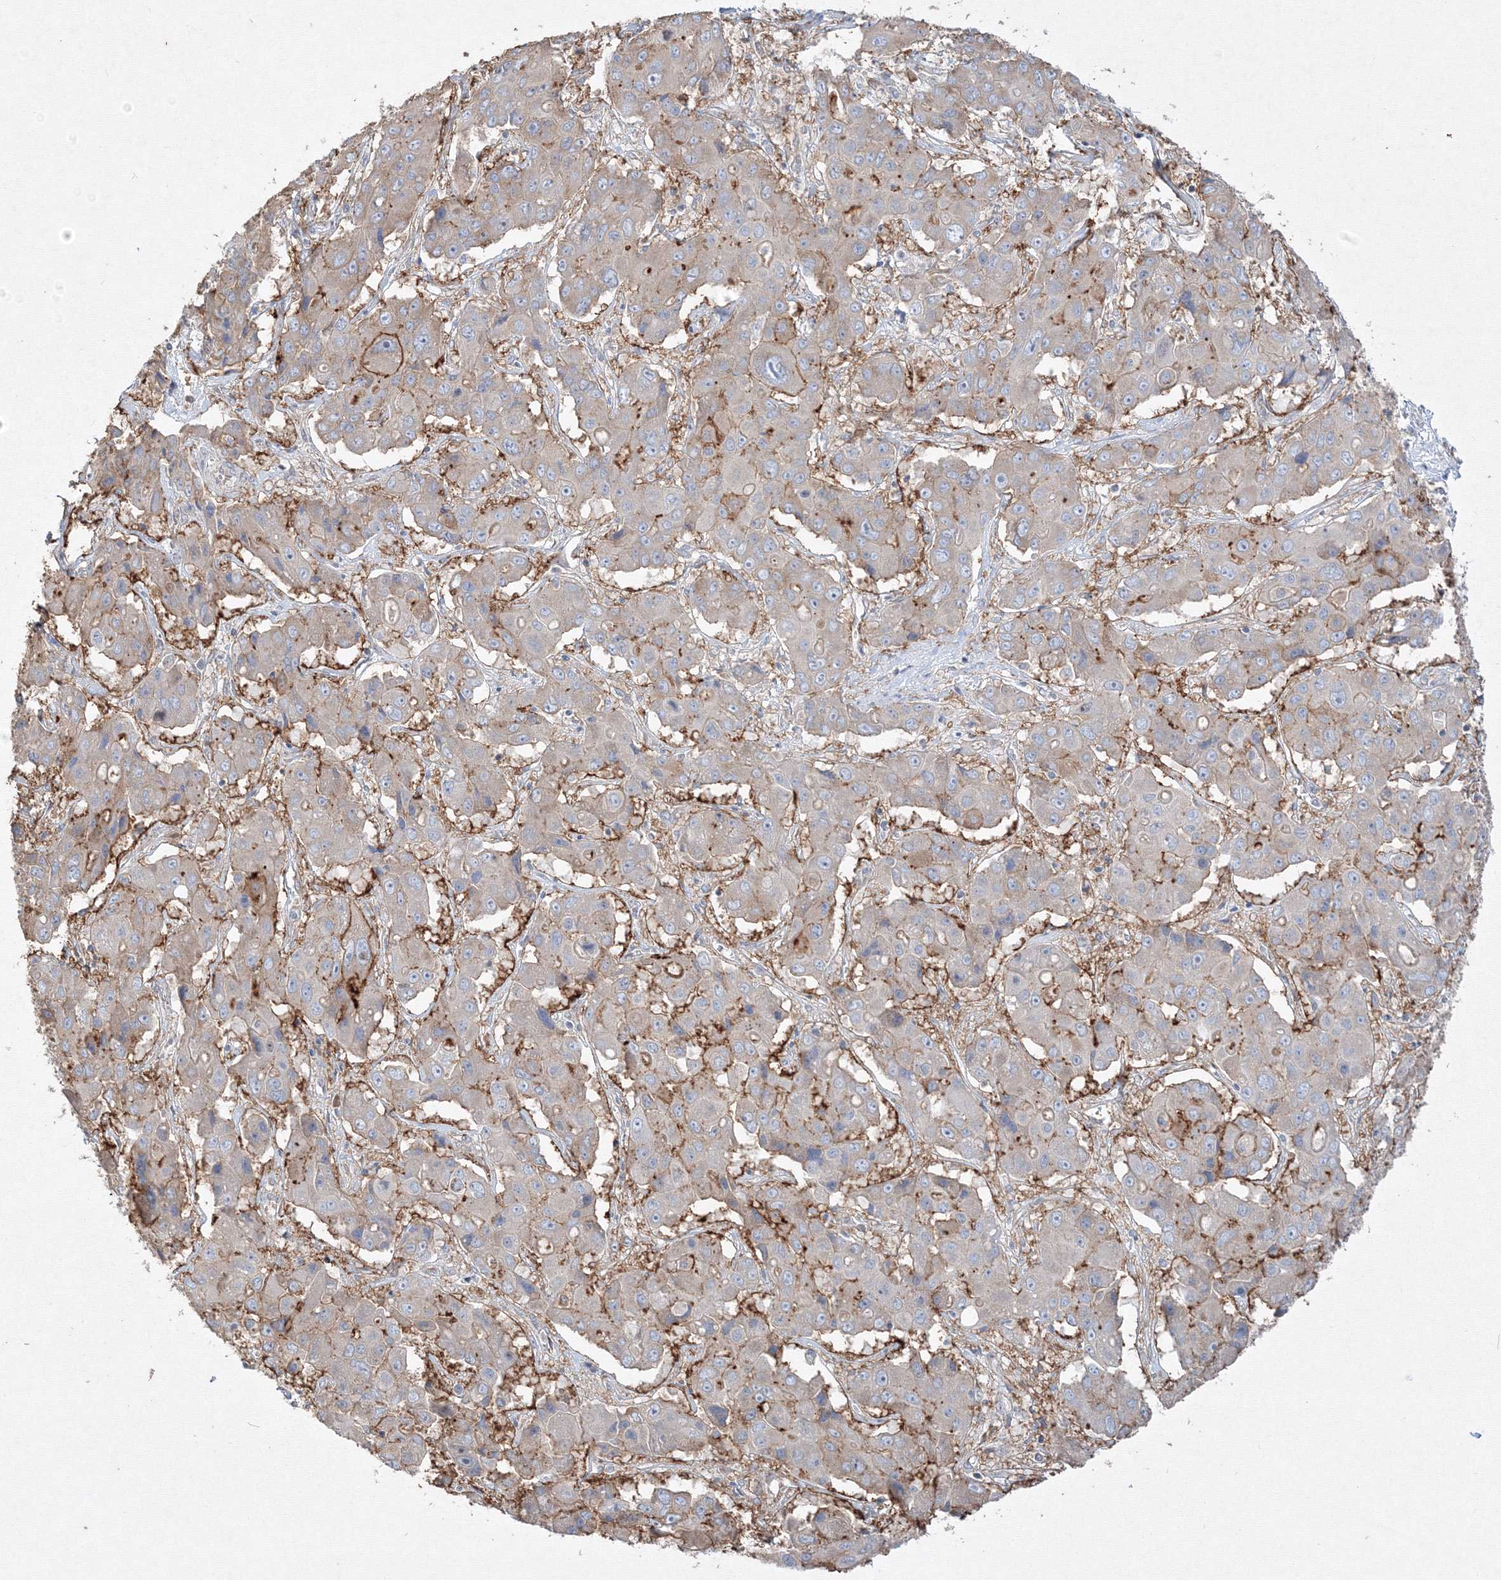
{"staining": {"intensity": "weak", "quantity": "25%-75%", "location": "cytoplasmic/membranous"}, "tissue": "liver cancer", "cell_type": "Tumor cells", "image_type": "cancer", "snomed": [{"axis": "morphology", "description": "Cholangiocarcinoma"}, {"axis": "topography", "description": "Liver"}], "caption": "Cholangiocarcinoma (liver) tissue demonstrates weak cytoplasmic/membranous staining in approximately 25%-75% of tumor cells, visualized by immunohistochemistry.", "gene": "FBXL8", "patient": {"sex": "male", "age": 67}}